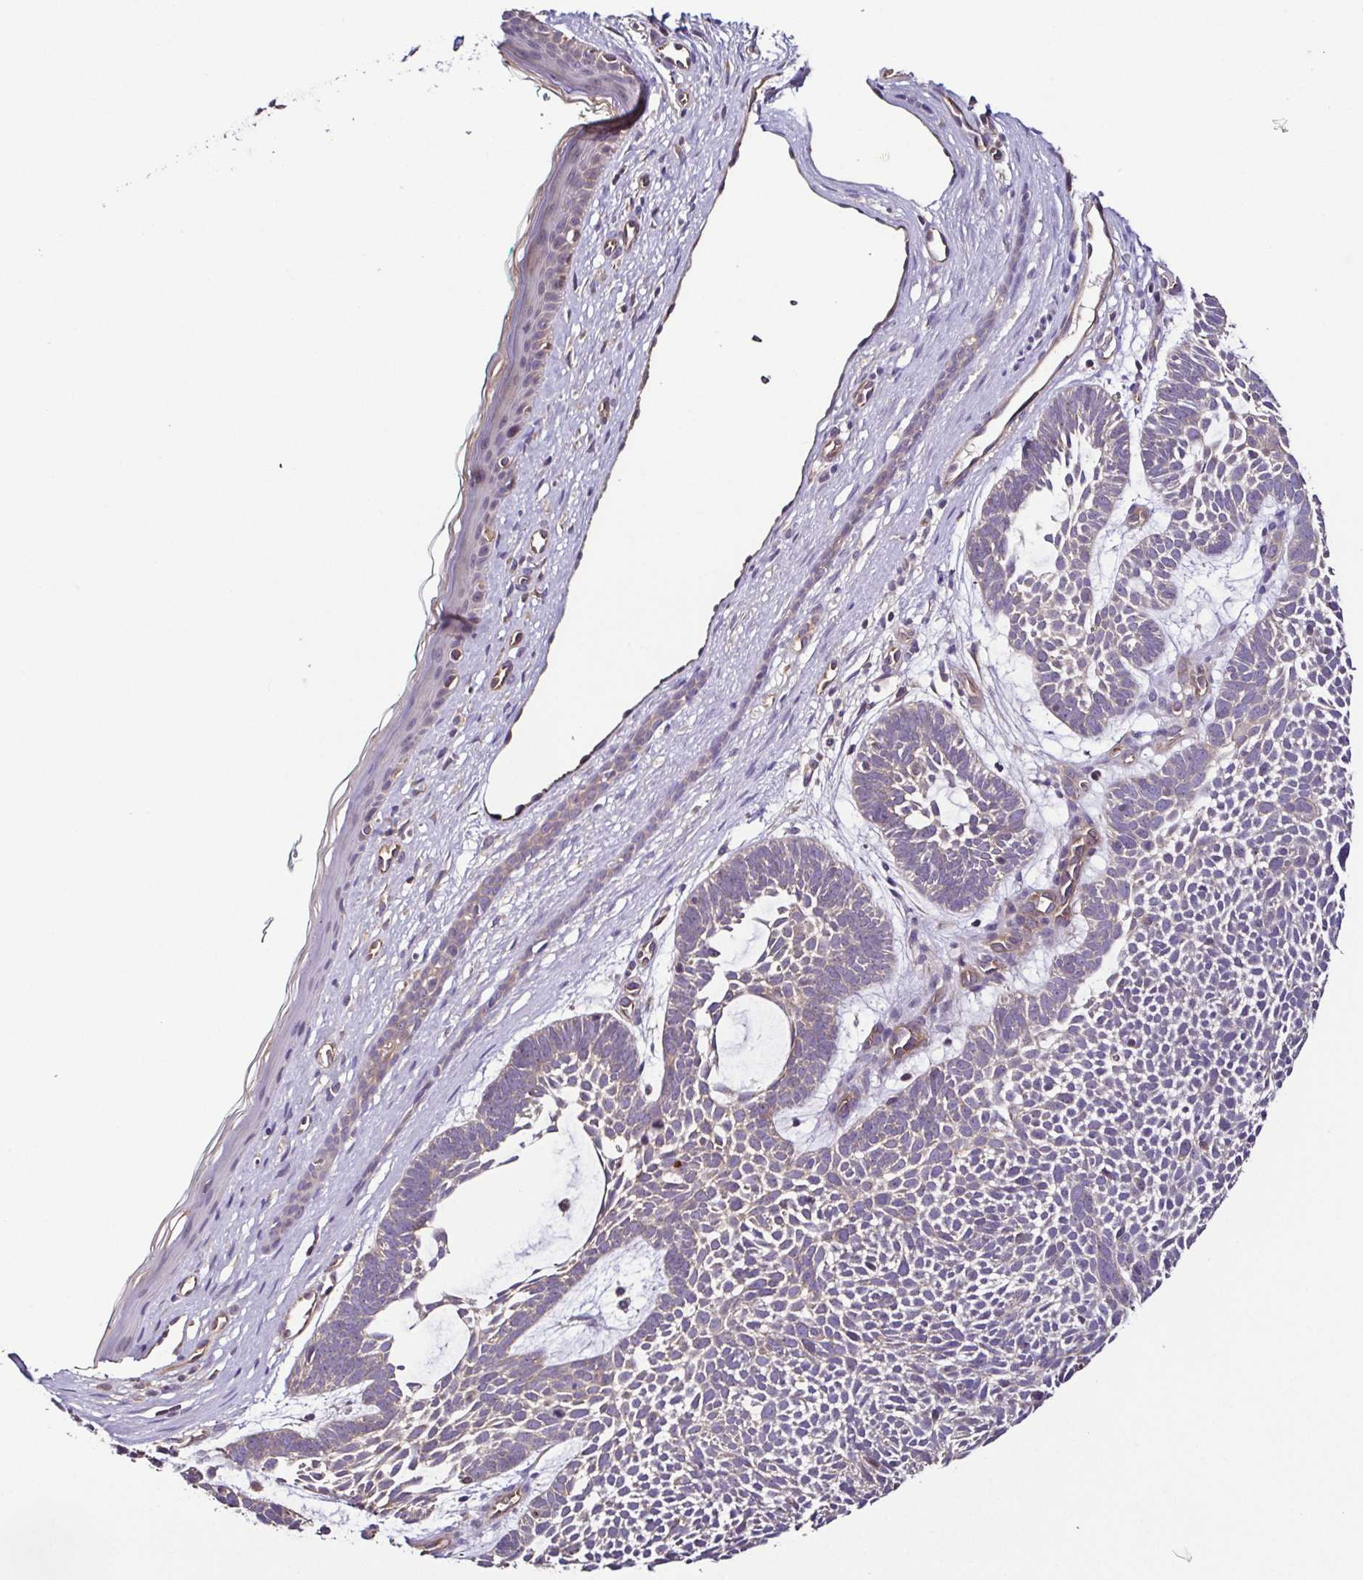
{"staining": {"intensity": "weak", "quantity": "<25%", "location": "cytoplasmic/membranous"}, "tissue": "skin cancer", "cell_type": "Tumor cells", "image_type": "cancer", "snomed": [{"axis": "morphology", "description": "Basal cell carcinoma"}, {"axis": "topography", "description": "Skin"}, {"axis": "topography", "description": "Skin of face"}], "caption": "Skin cancer (basal cell carcinoma) stained for a protein using immunohistochemistry (IHC) demonstrates no expression tumor cells.", "gene": "LMOD2", "patient": {"sex": "male", "age": 83}}